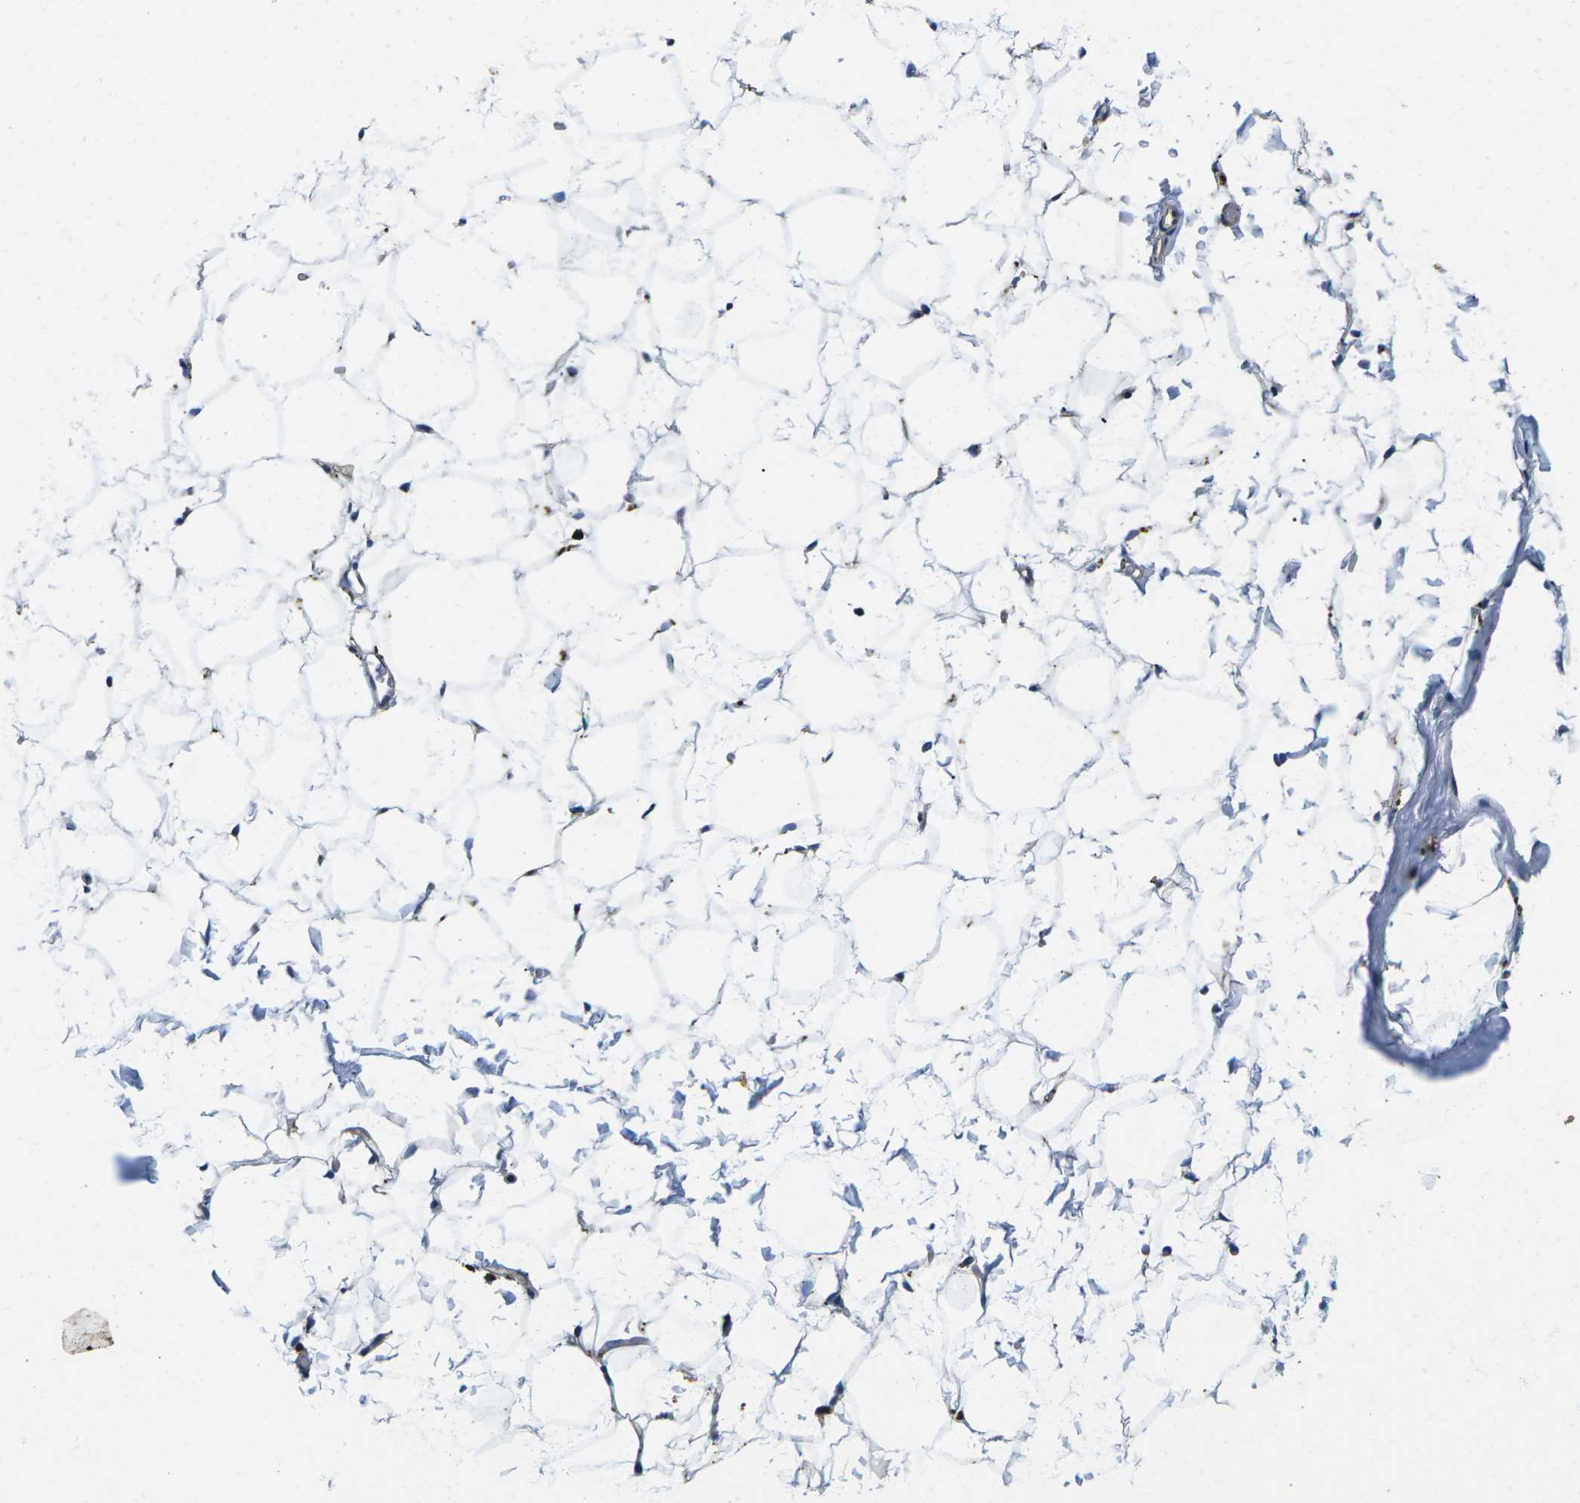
{"staining": {"intensity": "weak", "quantity": "<25%", "location": "cytoplasmic/membranous"}, "tissue": "adipose tissue", "cell_type": "Adipocytes", "image_type": "normal", "snomed": [{"axis": "morphology", "description": "Normal tissue, NOS"}, {"axis": "topography", "description": "Breast"}, {"axis": "topography", "description": "Soft tissue"}], "caption": "Immunohistochemistry histopathology image of benign adipose tissue: adipose tissue stained with DAB exhibits no significant protein expression in adipocytes.", "gene": "PLCE1", "patient": {"sex": "female", "age": 75}}